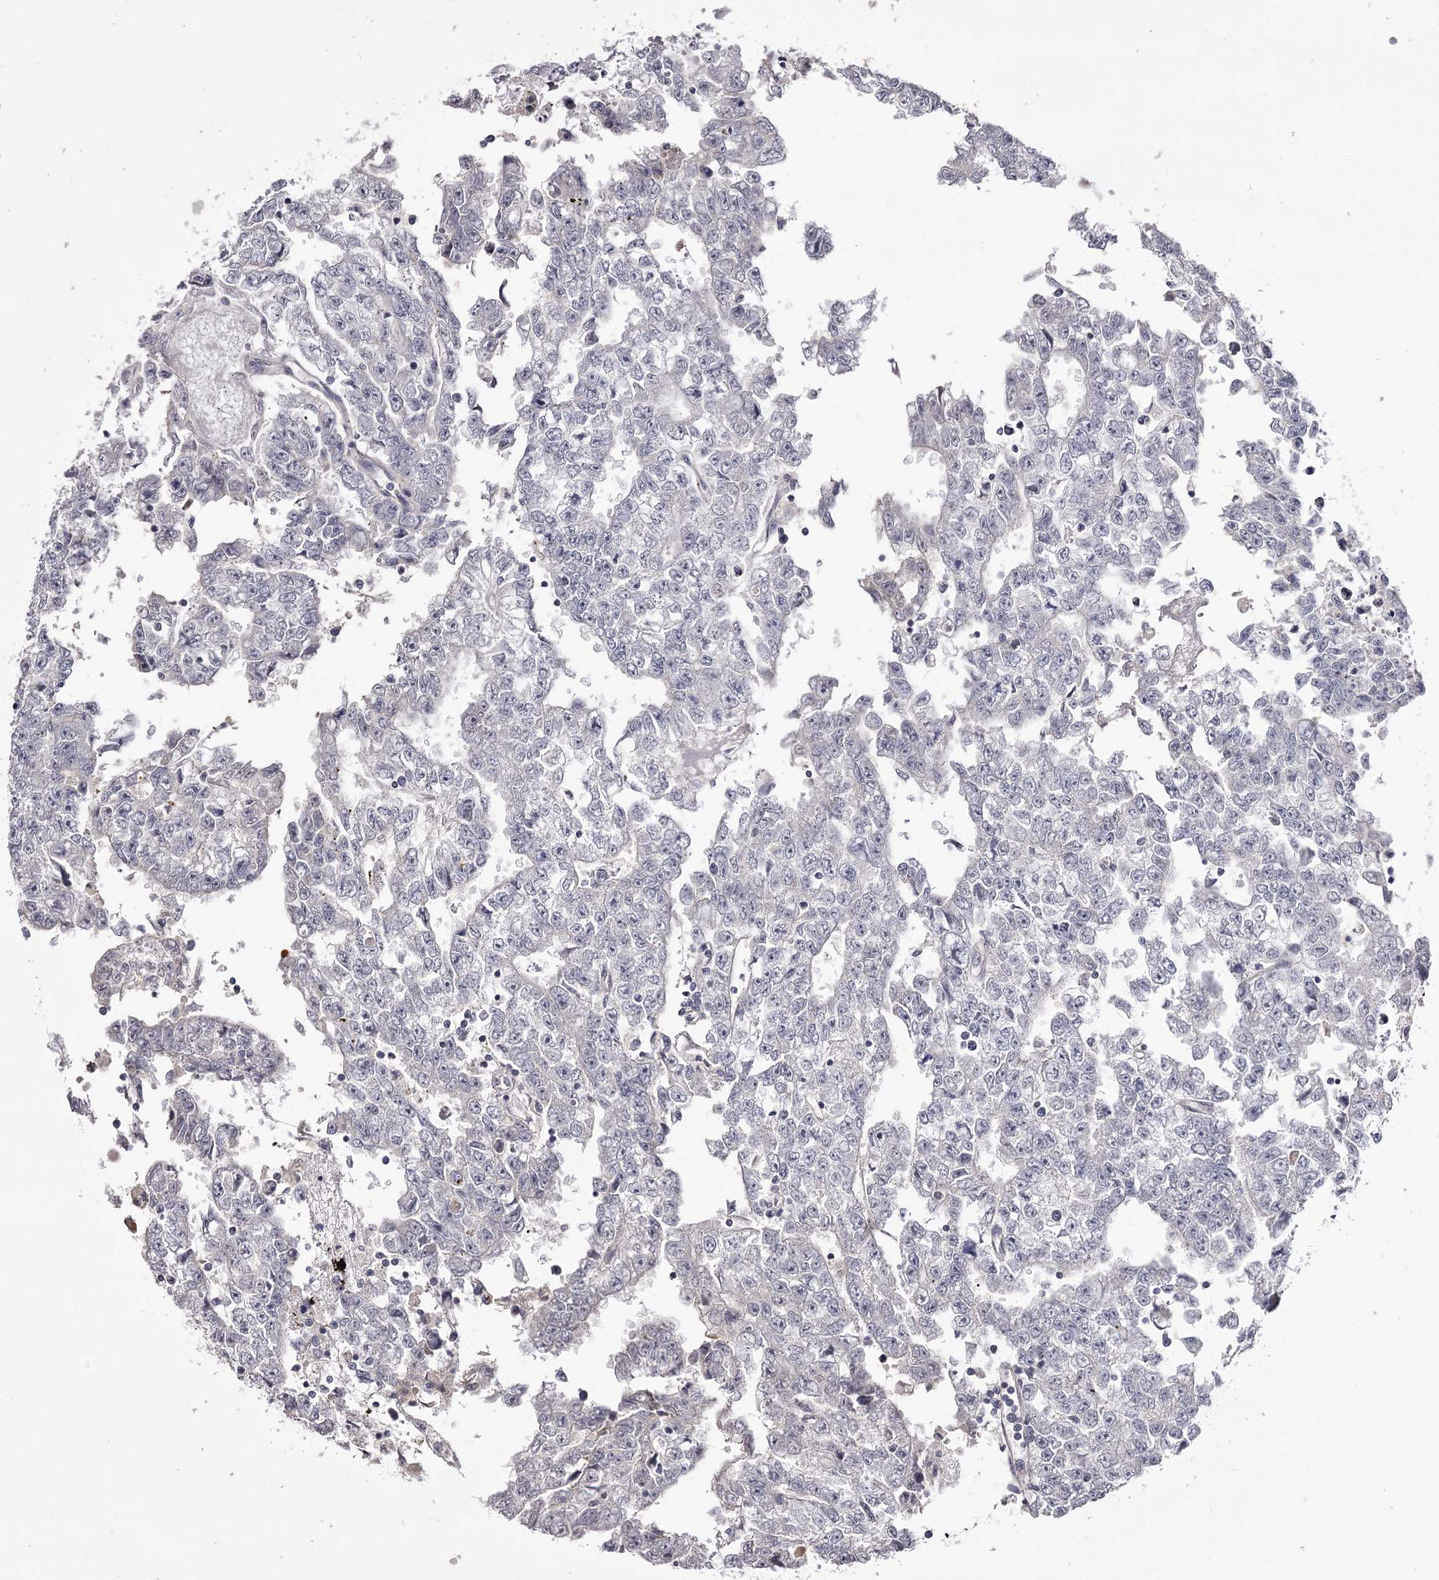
{"staining": {"intensity": "negative", "quantity": "none", "location": "none"}, "tissue": "testis cancer", "cell_type": "Tumor cells", "image_type": "cancer", "snomed": [{"axis": "morphology", "description": "Carcinoma, Embryonal, NOS"}, {"axis": "topography", "description": "Testis"}], "caption": "The histopathology image exhibits no staining of tumor cells in testis cancer (embryonal carcinoma).", "gene": "PRM2", "patient": {"sex": "male", "age": 25}}